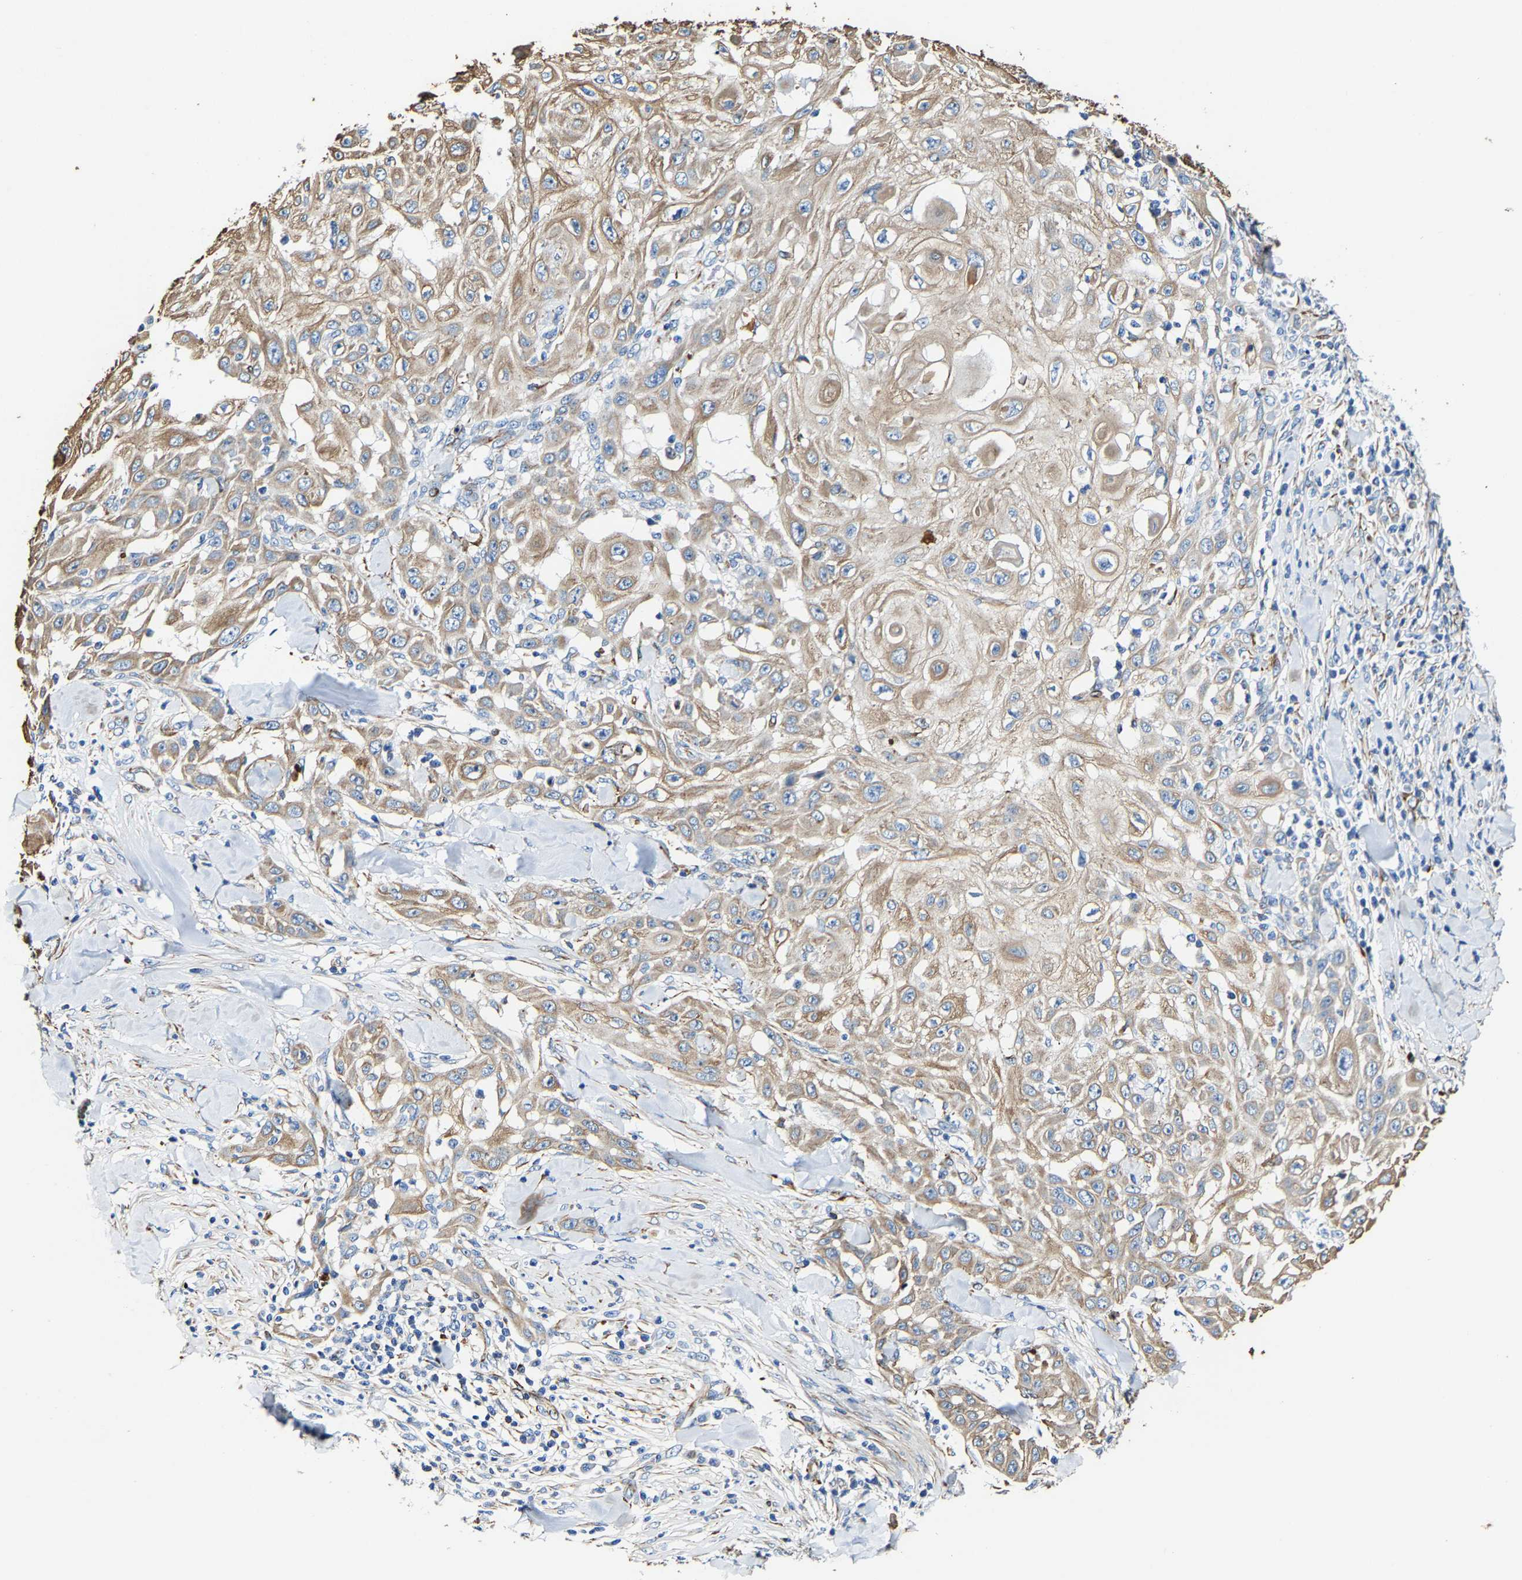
{"staining": {"intensity": "weak", "quantity": ">75%", "location": "cytoplasmic/membranous"}, "tissue": "skin cancer", "cell_type": "Tumor cells", "image_type": "cancer", "snomed": [{"axis": "morphology", "description": "Squamous cell carcinoma, NOS"}, {"axis": "topography", "description": "Skin"}], "caption": "Skin cancer stained for a protein reveals weak cytoplasmic/membranous positivity in tumor cells.", "gene": "MMEL1", "patient": {"sex": "male", "age": 24}}